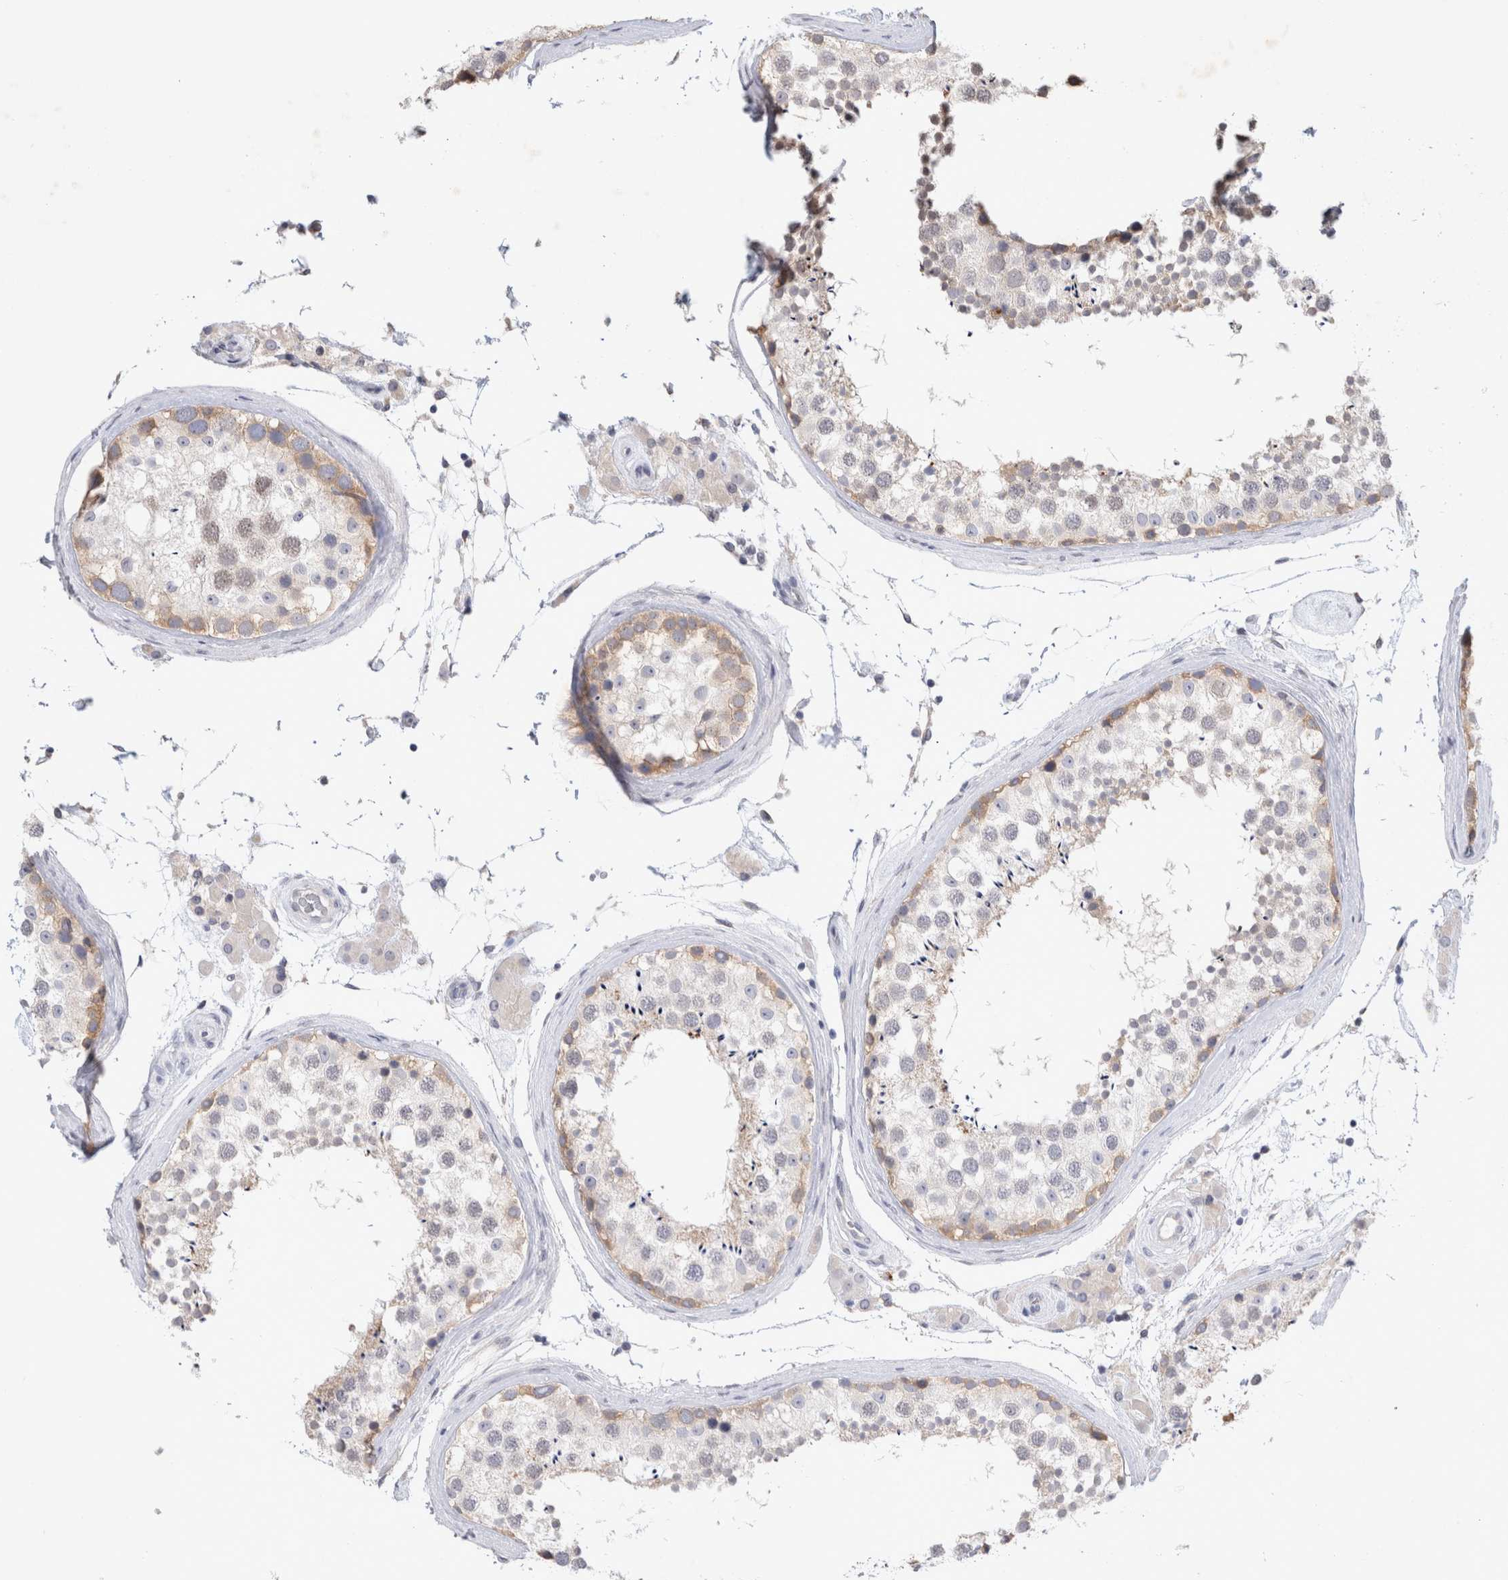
{"staining": {"intensity": "weak", "quantity": "<25%", "location": "cytoplasmic/membranous"}, "tissue": "testis", "cell_type": "Cells in seminiferous ducts", "image_type": "normal", "snomed": [{"axis": "morphology", "description": "Normal tissue, NOS"}, {"axis": "topography", "description": "Testis"}], "caption": "There is no significant expression in cells in seminiferous ducts of testis. (DAB immunohistochemistry with hematoxylin counter stain).", "gene": "NEDD4L", "patient": {"sex": "male", "age": 46}}